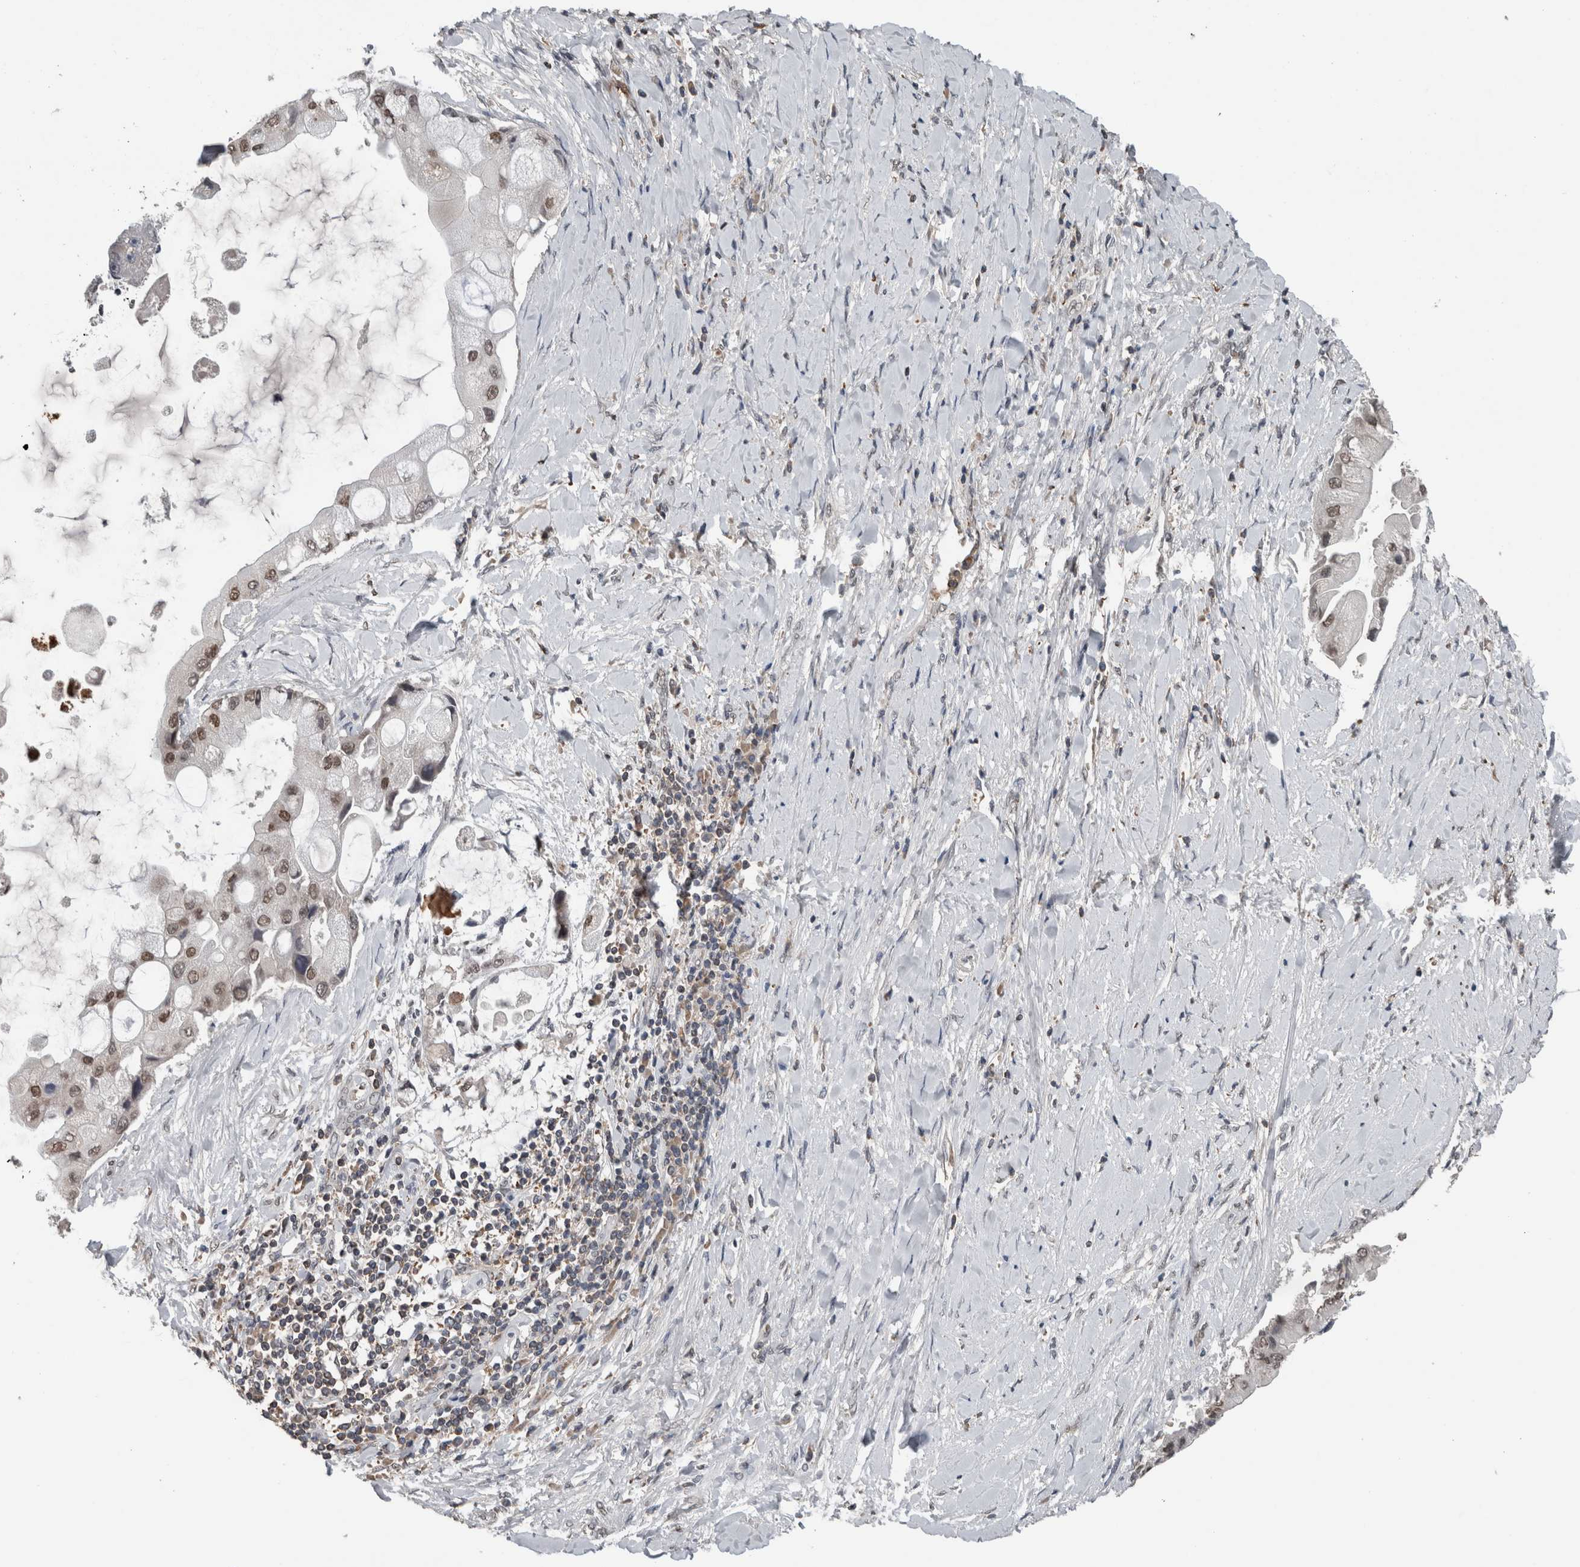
{"staining": {"intensity": "moderate", "quantity": ">75%", "location": "nuclear"}, "tissue": "liver cancer", "cell_type": "Tumor cells", "image_type": "cancer", "snomed": [{"axis": "morphology", "description": "Cholangiocarcinoma"}, {"axis": "topography", "description": "Liver"}], "caption": "The micrograph displays immunohistochemical staining of liver cancer (cholangiocarcinoma). There is moderate nuclear staining is present in about >75% of tumor cells. Immunohistochemistry (ihc) stains the protein in brown and the nuclei are stained blue.", "gene": "MAFF", "patient": {"sex": "male", "age": 50}}